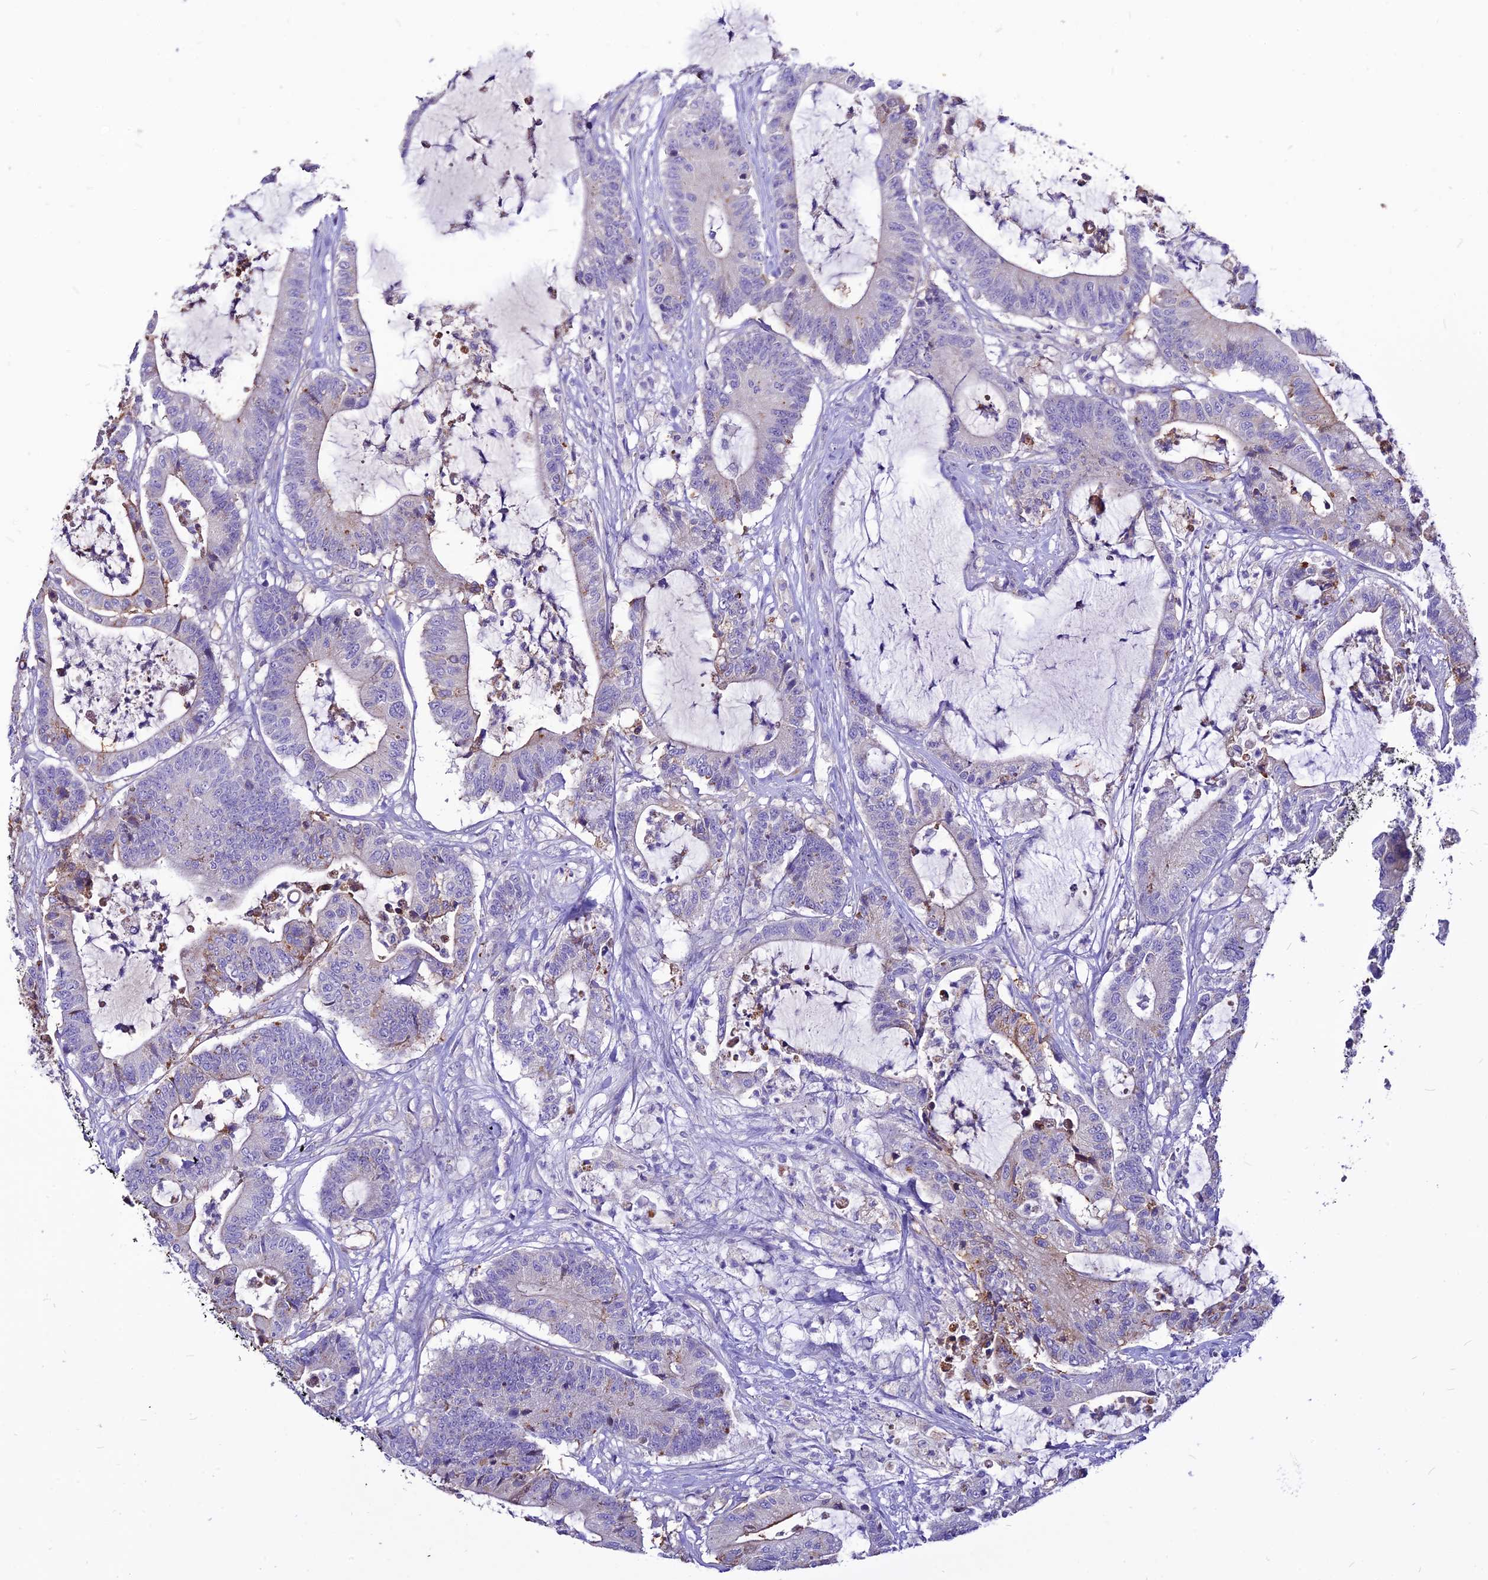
{"staining": {"intensity": "moderate", "quantity": "<25%", "location": "cytoplasmic/membranous"}, "tissue": "colorectal cancer", "cell_type": "Tumor cells", "image_type": "cancer", "snomed": [{"axis": "morphology", "description": "Adenocarcinoma, NOS"}, {"axis": "topography", "description": "Colon"}], "caption": "IHC (DAB (3,3'-diaminobenzidine)) staining of human adenocarcinoma (colorectal) reveals moderate cytoplasmic/membranous protein expression in approximately <25% of tumor cells. (DAB (3,3'-diaminobenzidine) = brown stain, brightfield microscopy at high magnification).", "gene": "CZIB", "patient": {"sex": "female", "age": 84}}